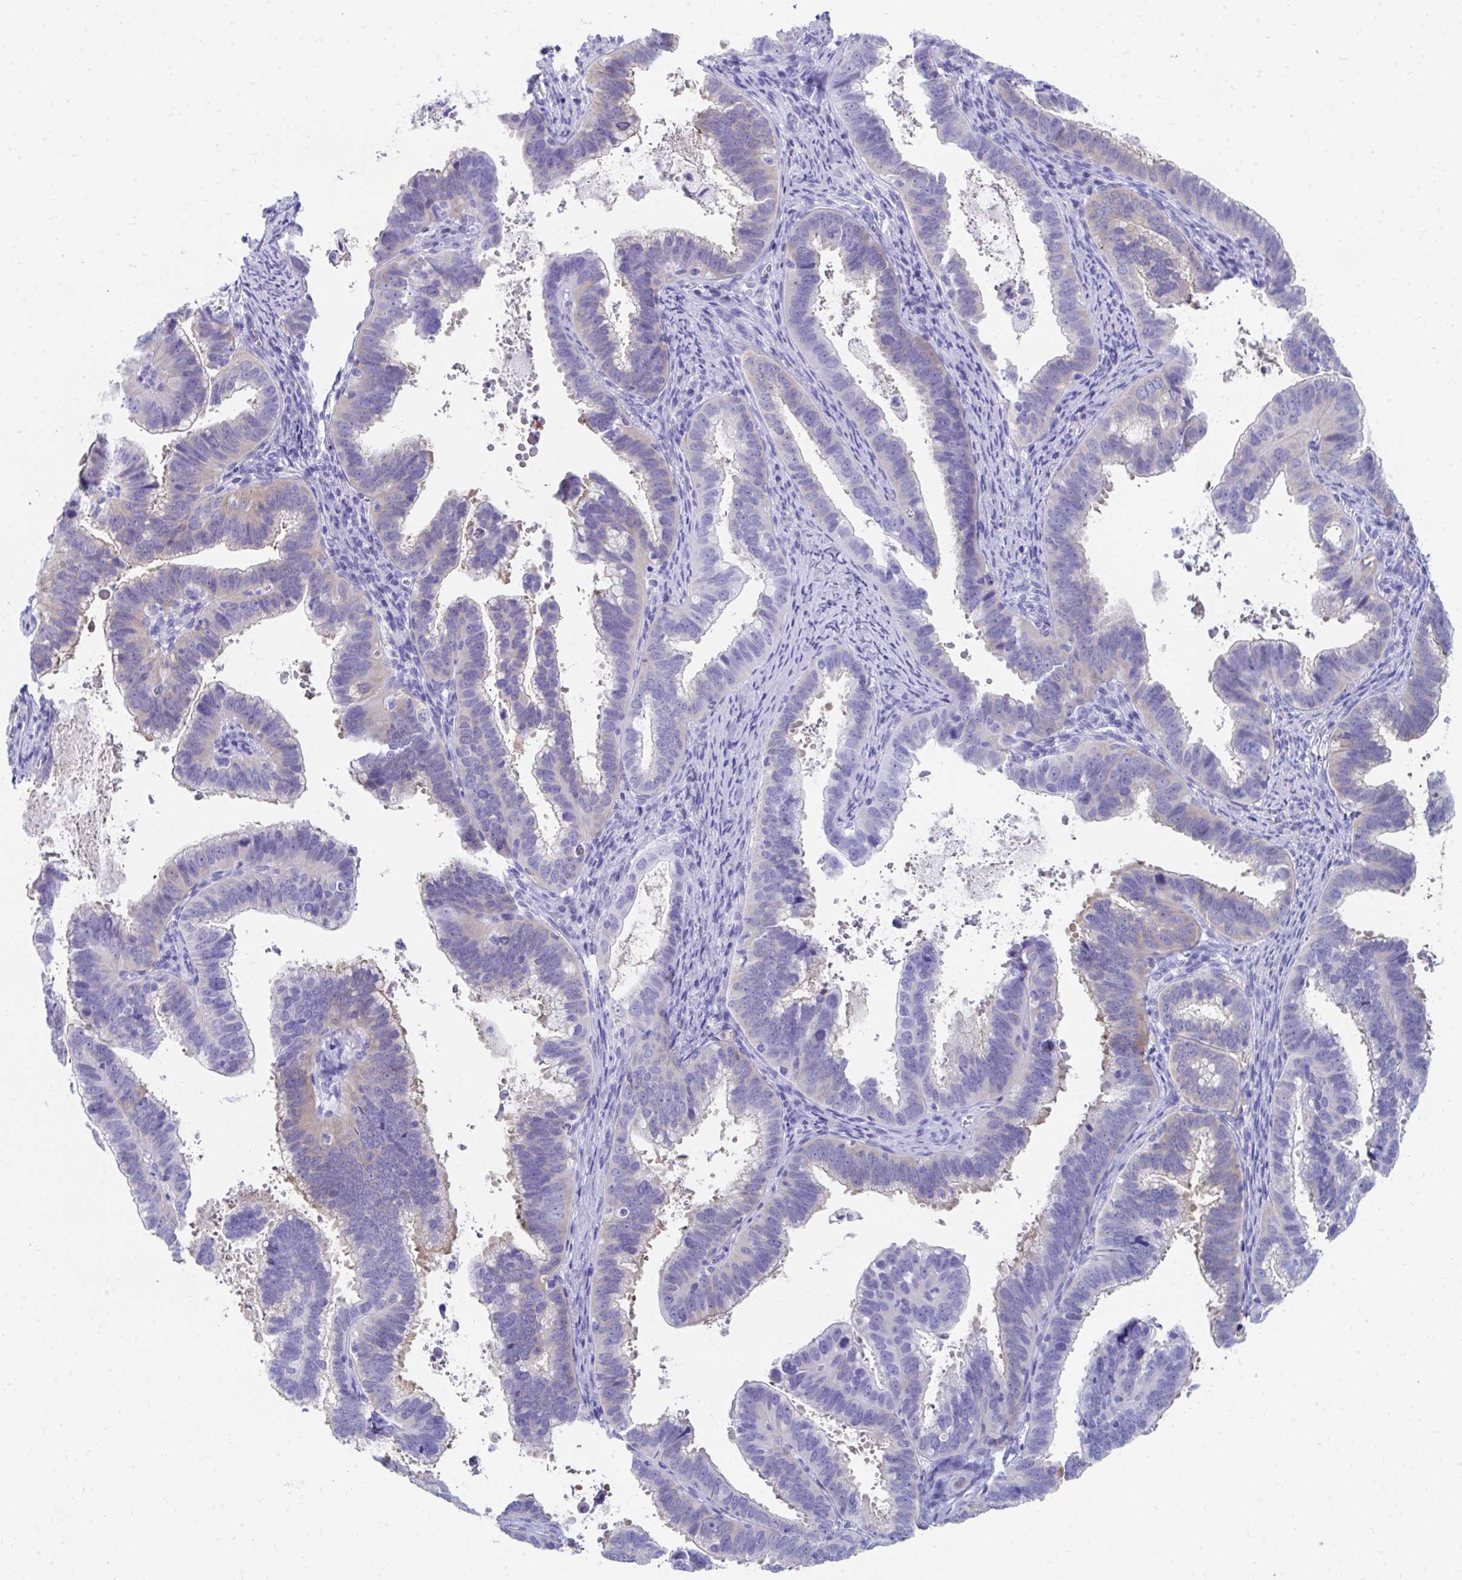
{"staining": {"intensity": "moderate", "quantity": "25%-75%", "location": "cytoplasmic/membranous"}, "tissue": "cervical cancer", "cell_type": "Tumor cells", "image_type": "cancer", "snomed": [{"axis": "morphology", "description": "Adenocarcinoma, NOS"}, {"axis": "topography", "description": "Cervix"}], "caption": "Approximately 25%-75% of tumor cells in human cervical cancer (adenocarcinoma) display moderate cytoplasmic/membranous protein expression as visualized by brown immunohistochemical staining.", "gene": "HGD", "patient": {"sex": "female", "age": 61}}